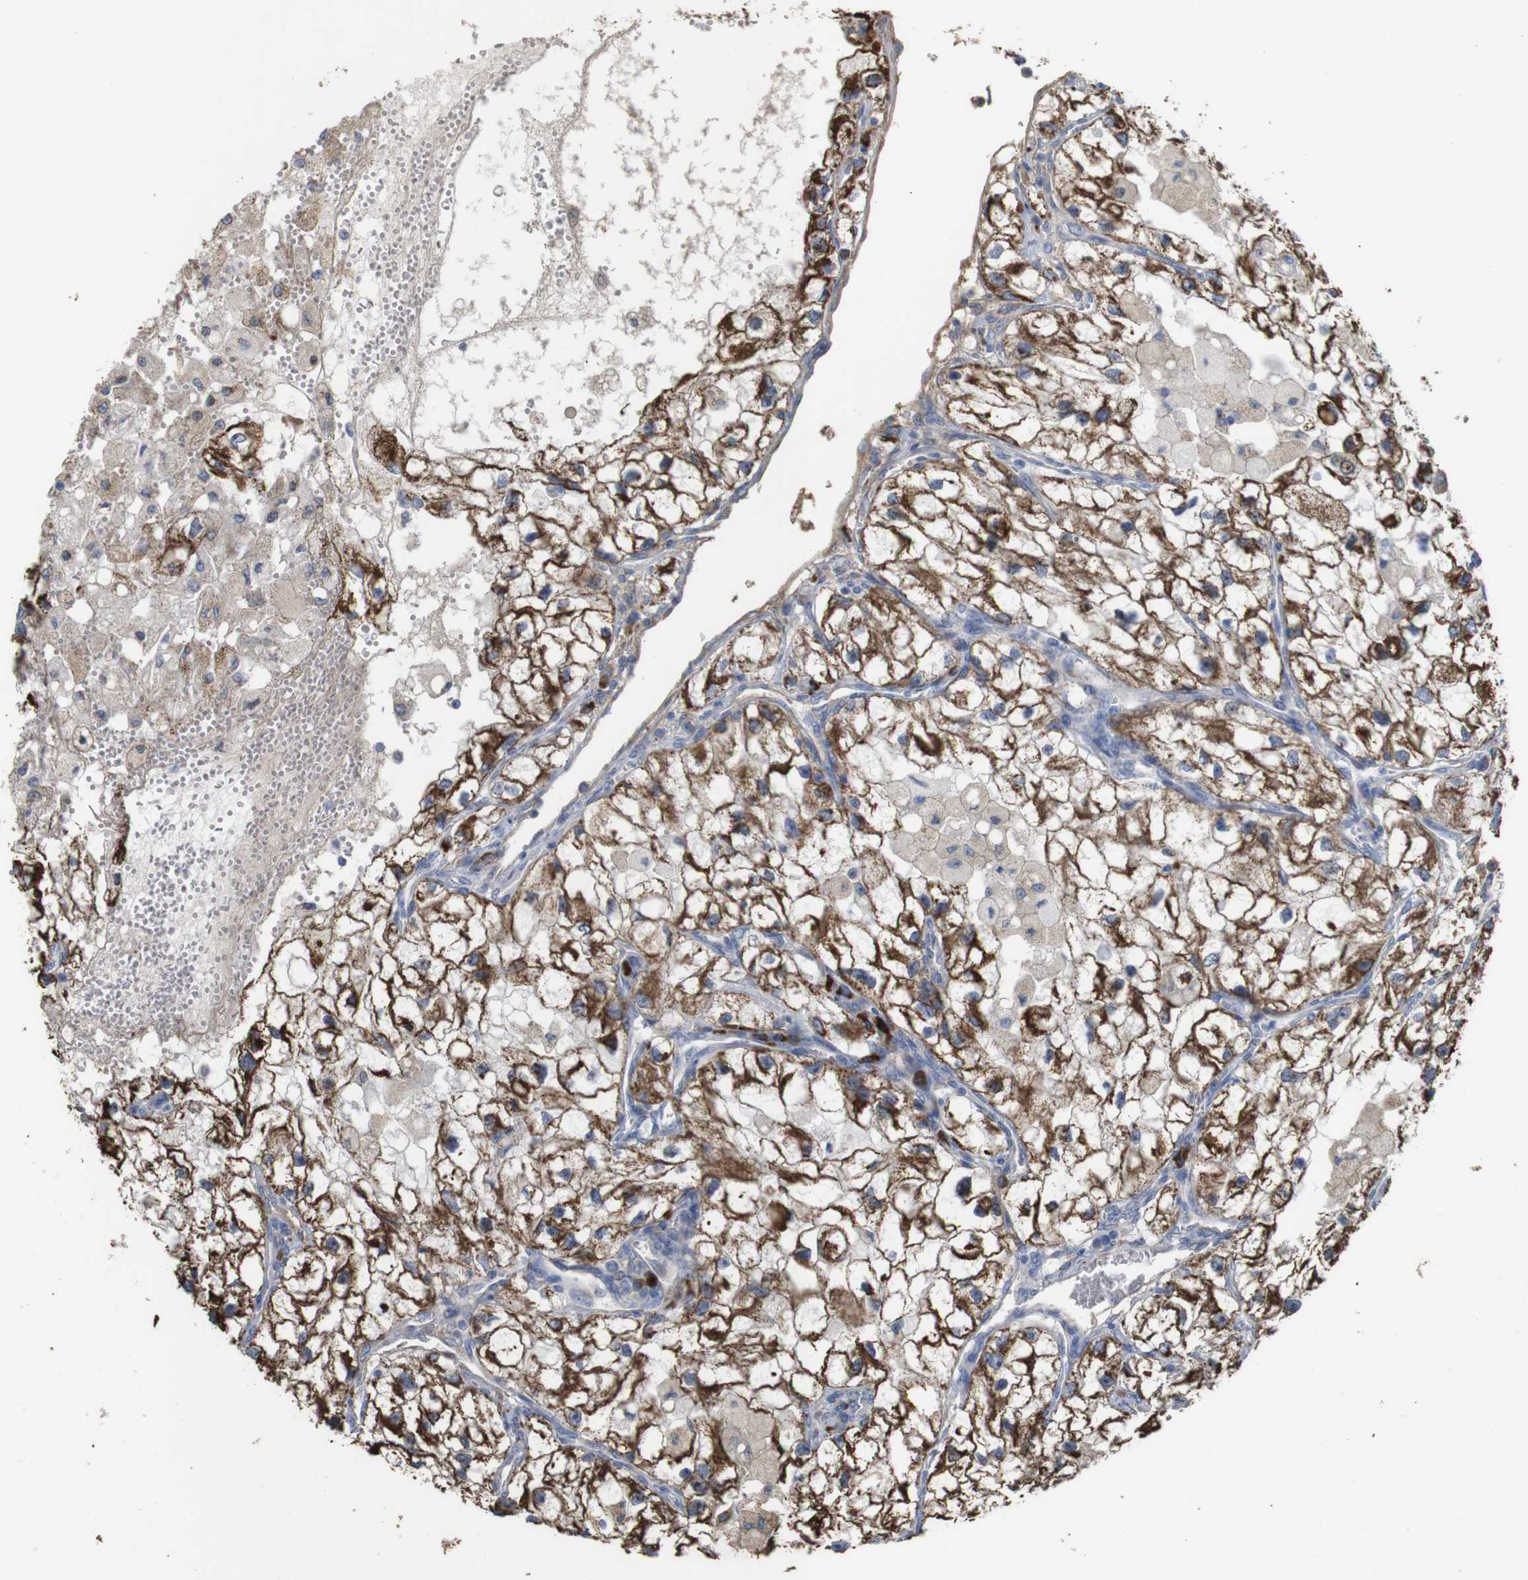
{"staining": {"intensity": "strong", "quantity": "25%-75%", "location": "cytoplasmic/membranous"}, "tissue": "renal cancer", "cell_type": "Tumor cells", "image_type": "cancer", "snomed": [{"axis": "morphology", "description": "Adenocarcinoma, NOS"}, {"axis": "topography", "description": "Kidney"}], "caption": "Protein staining reveals strong cytoplasmic/membranous expression in about 25%-75% of tumor cells in renal adenocarcinoma.", "gene": "PTPRR", "patient": {"sex": "female", "age": 70}}